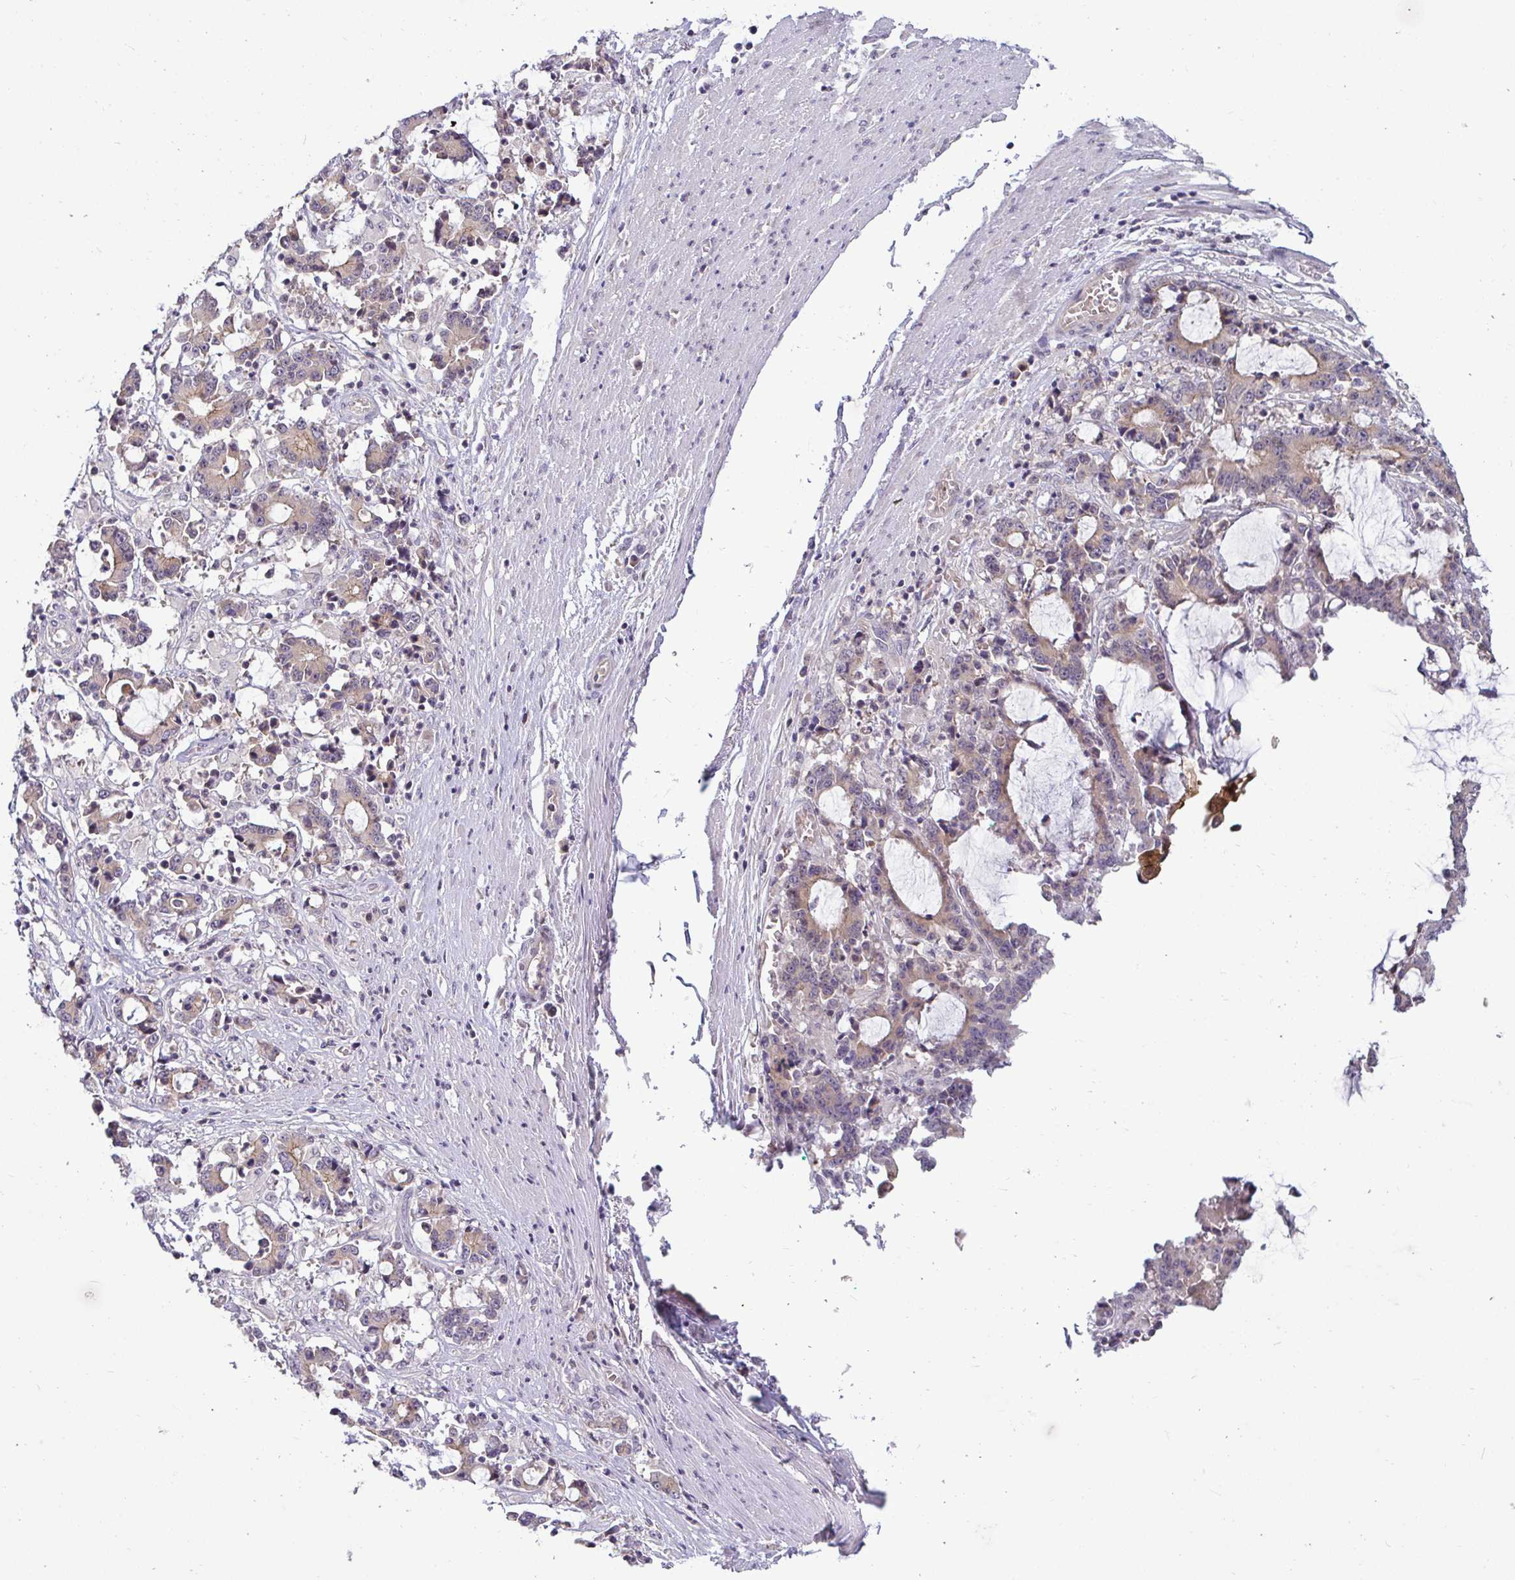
{"staining": {"intensity": "weak", "quantity": "25%-75%", "location": "cytoplasmic/membranous"}, "tissue": "stomach cancer", "cell_type": "Tumor cells", "image_type": "cancer", "snomed": [{"axis": "morphology", "description": "Adenocarcinoma, NOS"}, {"axis": "topography", "description": "Stomach, upper"}], "caption": "Stomach adenocarcinoma was stained to show a protein in brown. There is low levels of weak cytoplasmic/membranous staining in approximately 25%-75% of tumor cells.", "gene": "GSTM1", "patient": {"sex": "male", "age": 68}}